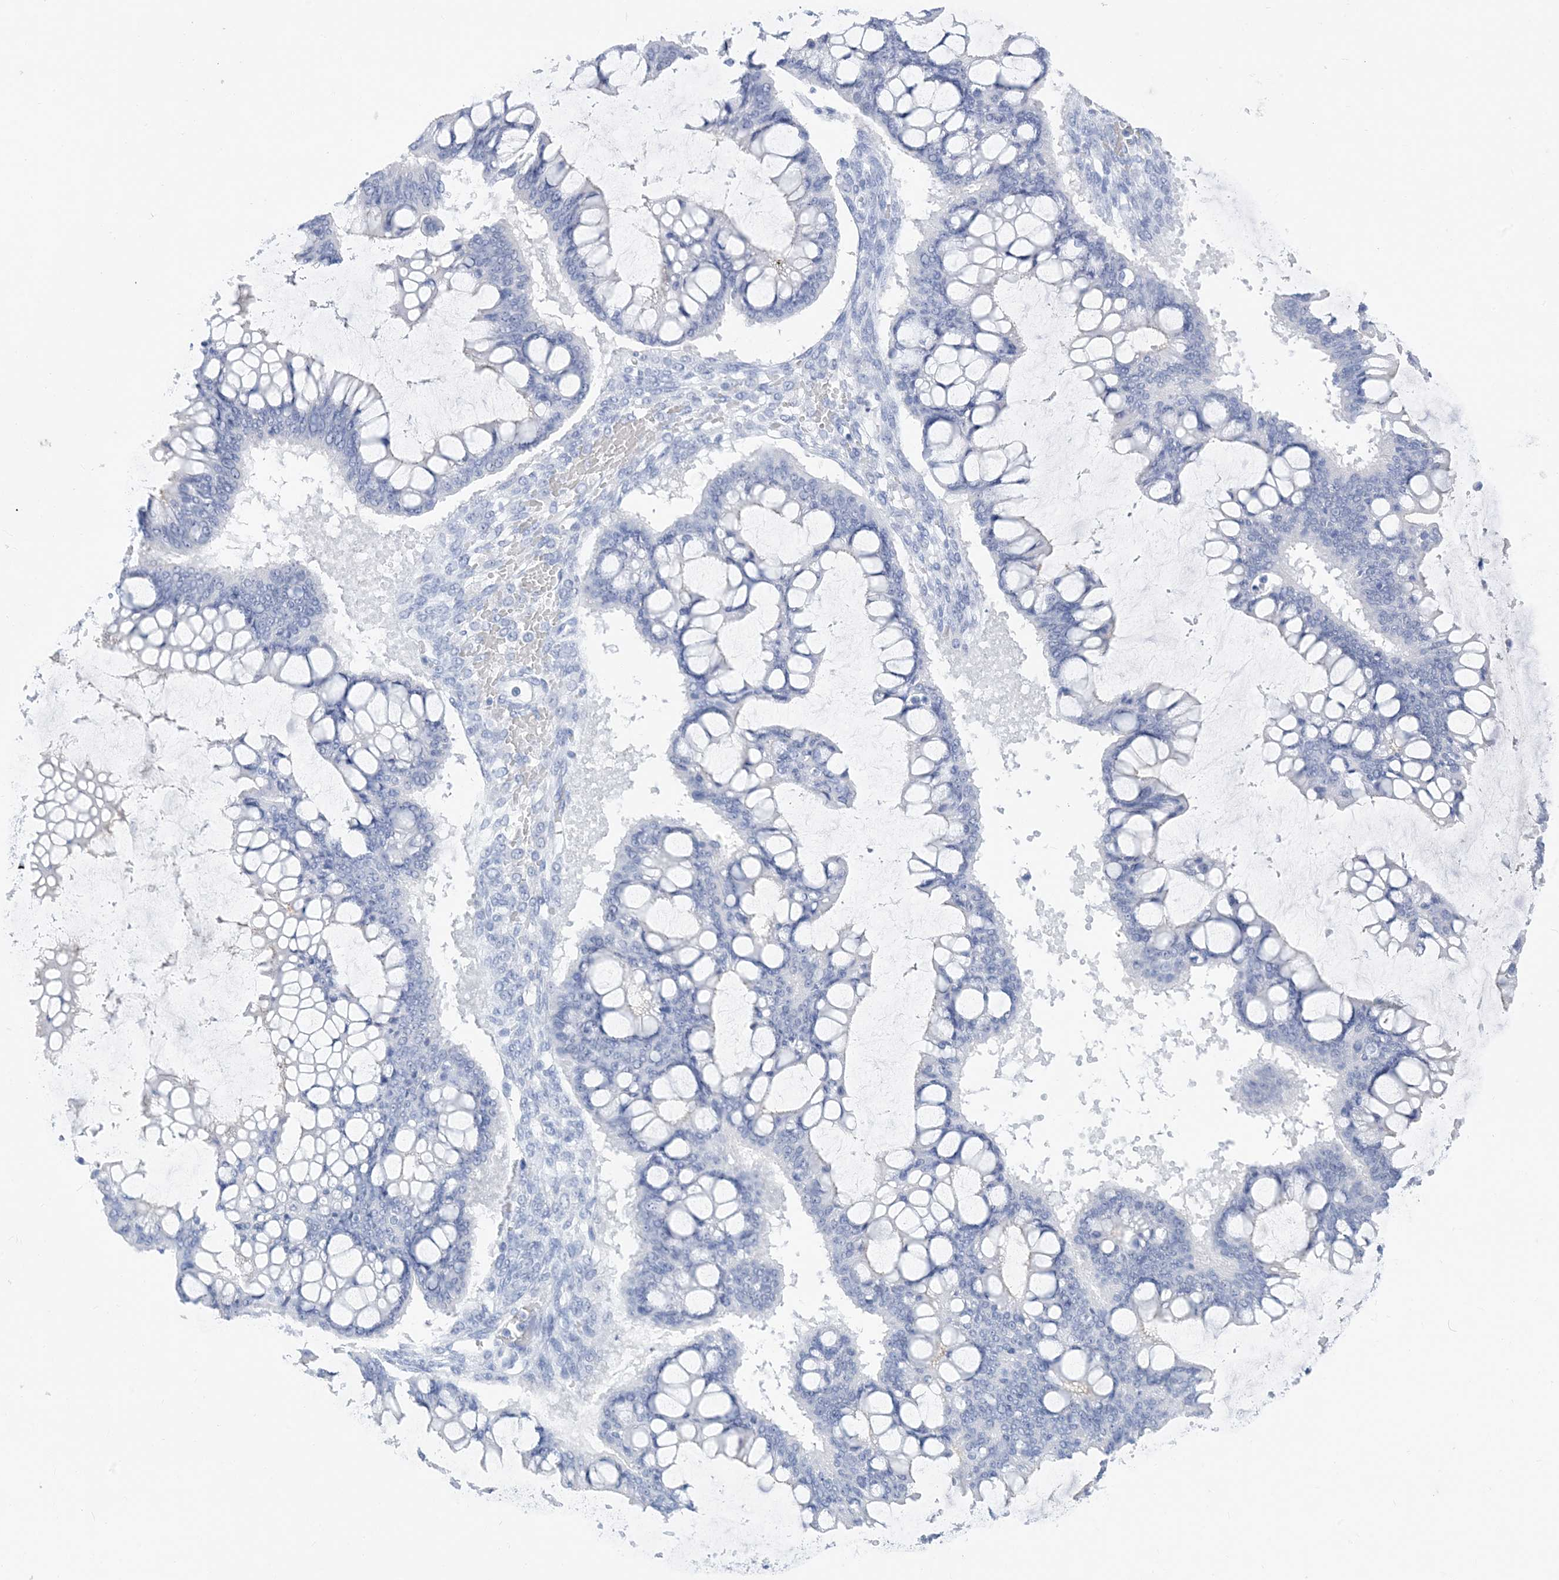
{"staining": {"intensity": "negative", "quantity": "none", "location": "none"}, "tissue": "ovarian cancer", "cell_type": "Tumor cells", "image_type": "cancer", "snomed": [{"axis": "morphology", "description": "Cystadenocarcinoma, mucinous, NOS"}, {"axis": "topography", "description": "Ovary"}], "caption": "An image of ovarian mucinous cystadenocarcinoma stained for a protein shows no brown staining in tumor cells.", "gene": "SH3YL1", "patient": {"sex": "female", "age": 73}}